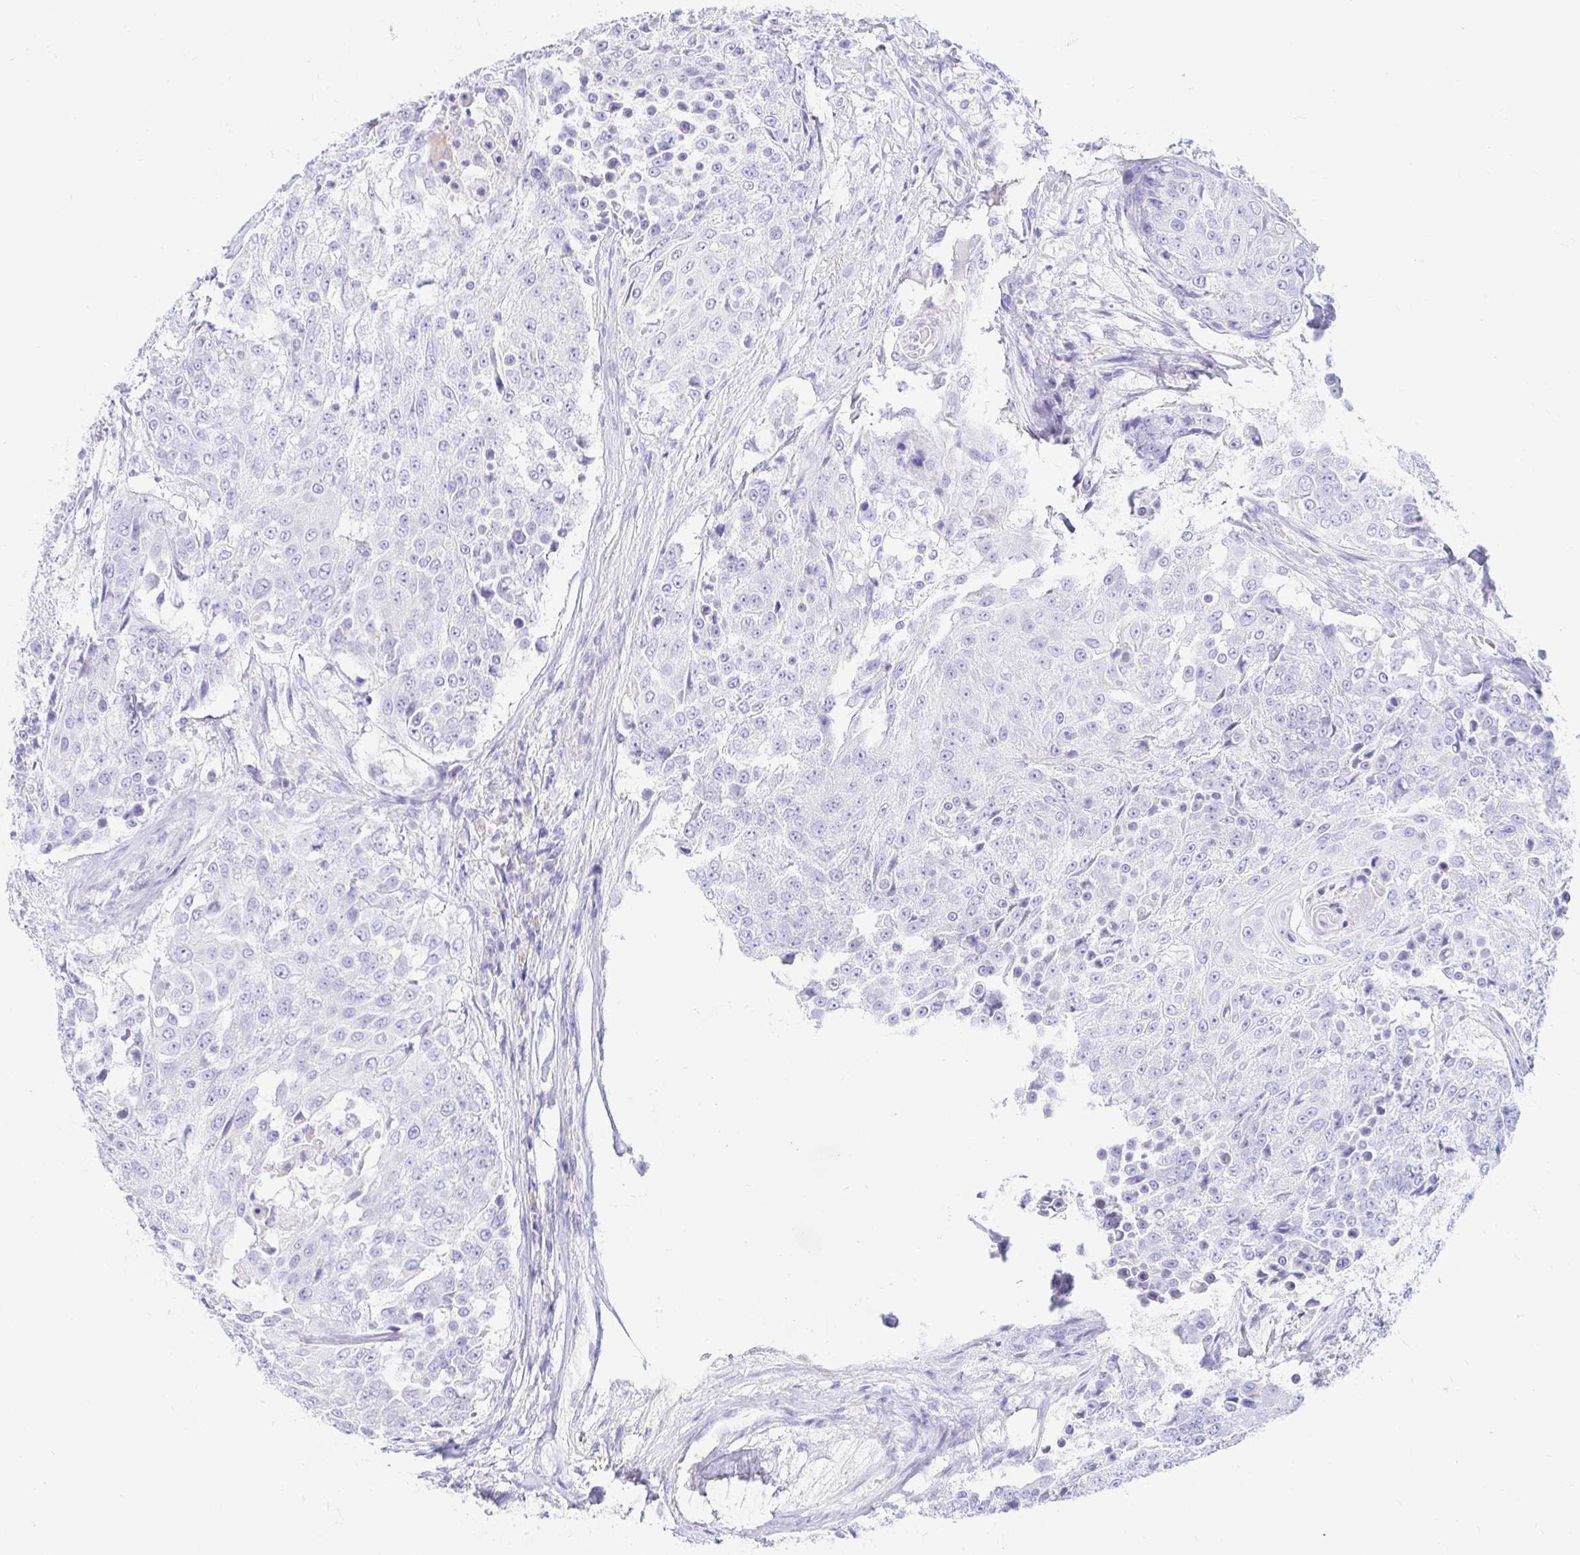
{"staining": {"intensity": "negative", "quantity": "none", "location": "none"}, "tissue": "urothelial cancer", "cell_type": "Tumor cells", "image_type": "cancer", "snomed": [{"axis": "morphology", "description": "Urothelial carcinoma, High grade"}, {"axis": "topography", "description": "Urinary bladder"}], "caption": "Immunohistochemistry image of neoplastic tissue: human high-grade urothelial carcinoma stained with DAB (3,3'-diaminobenzidine) exhibits no significant protein positivity in tumor cells.", "gene": "NR2E1", "patient": {"sex": "female", "age": 63}}